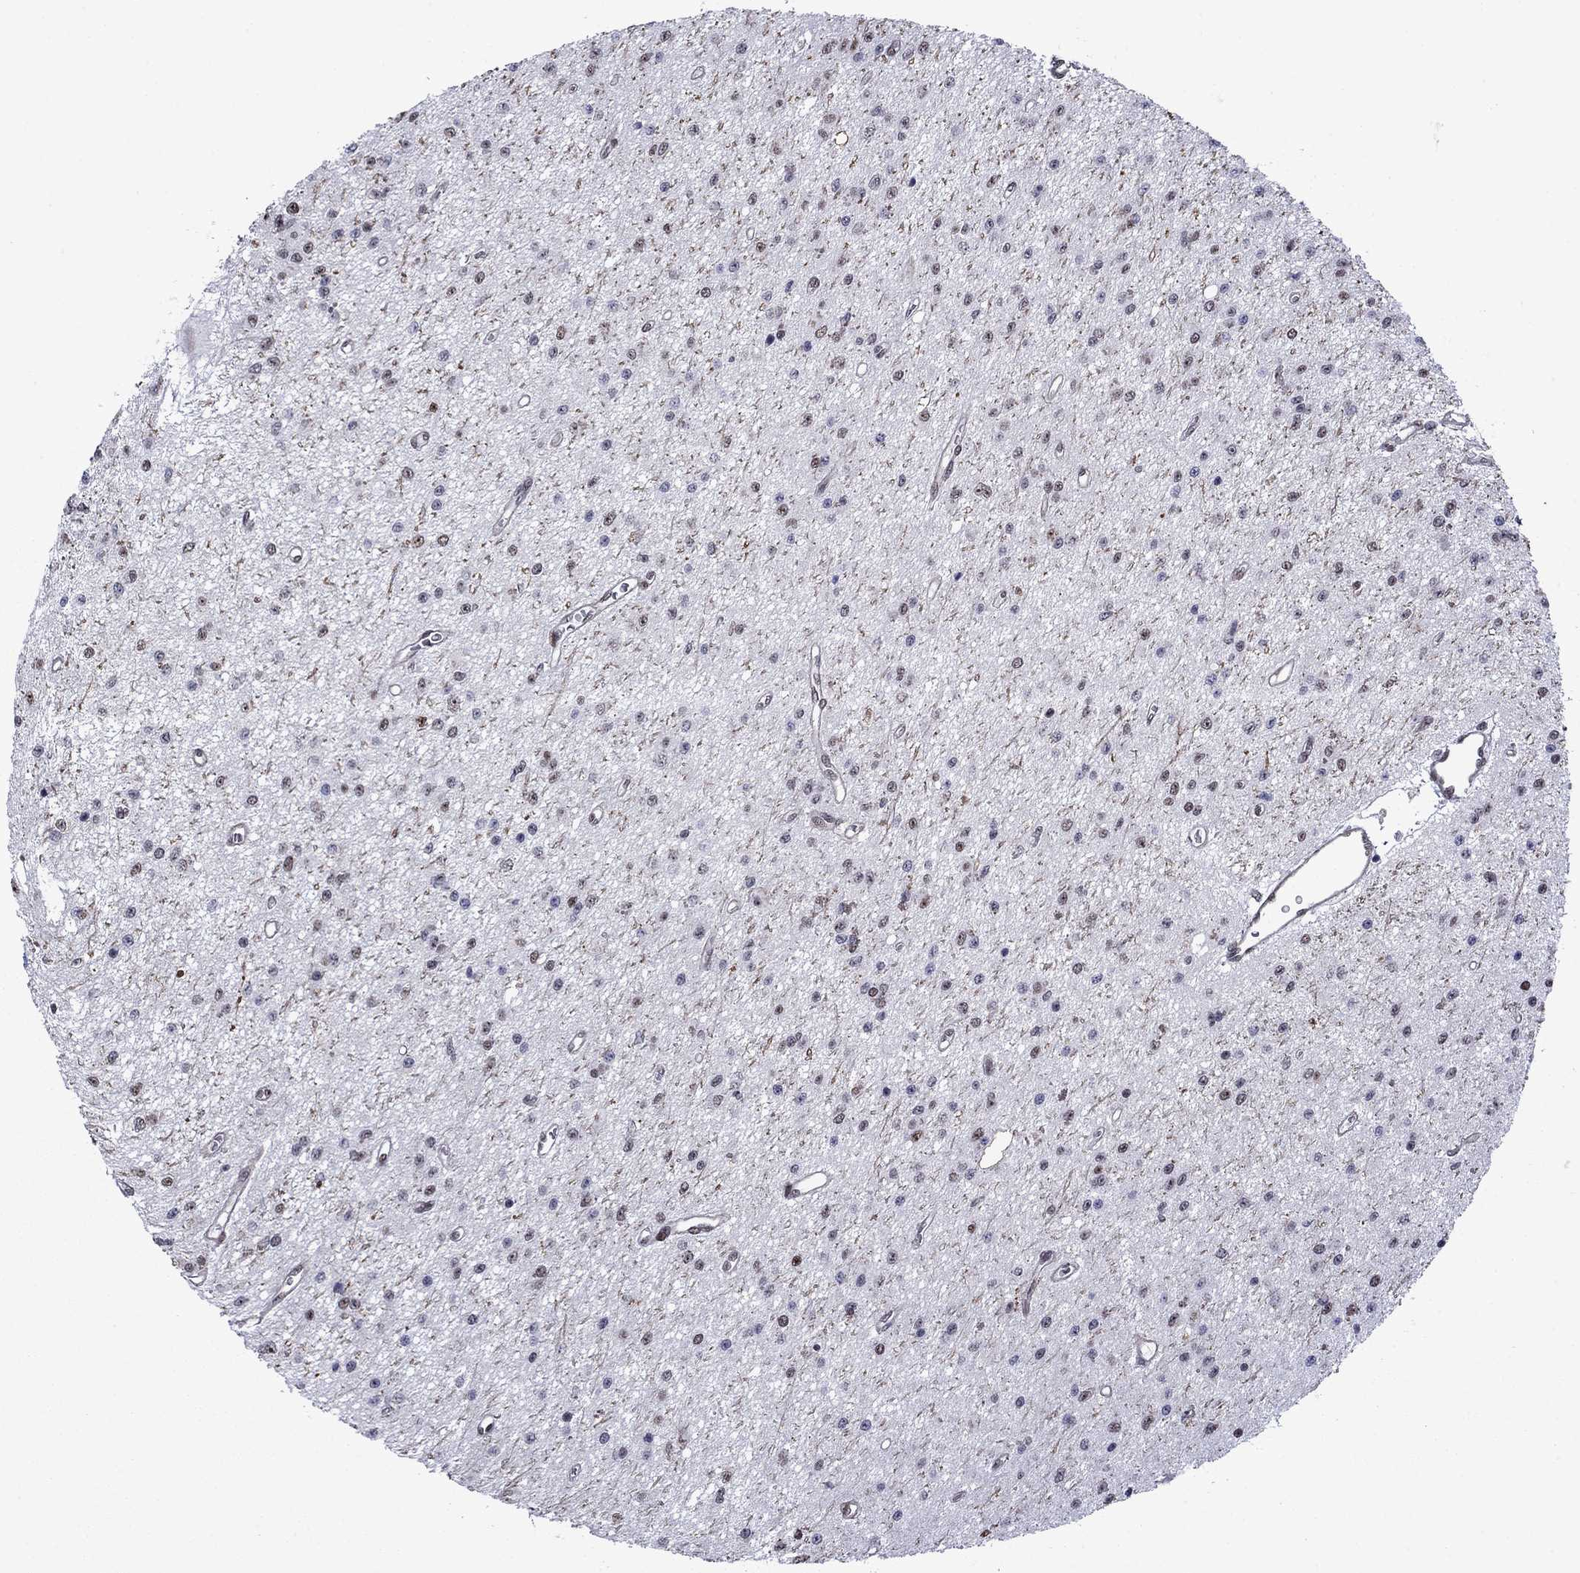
{"staining": {"intensity": "negative", "quantity": "none", "location": "none"}, "tissue": "glioma", "cell_type": "Tumor cells", "image_type": "cancer", "snomed": [{"axis": "morphology", "description": "Glioma, malignant, Low grade"}, {"axis": "topography", "description": "Brain"}], "caption": "Glioma was stained to show a protein in brown. There is no significant expression in tumor cells. (Brightfield microscopy of DAB (3,3'-diaminobenzidine) immunohistochemistry at high magnification).", "gene": "SURF2", "patient": {"sex": "female", "age": 45}}